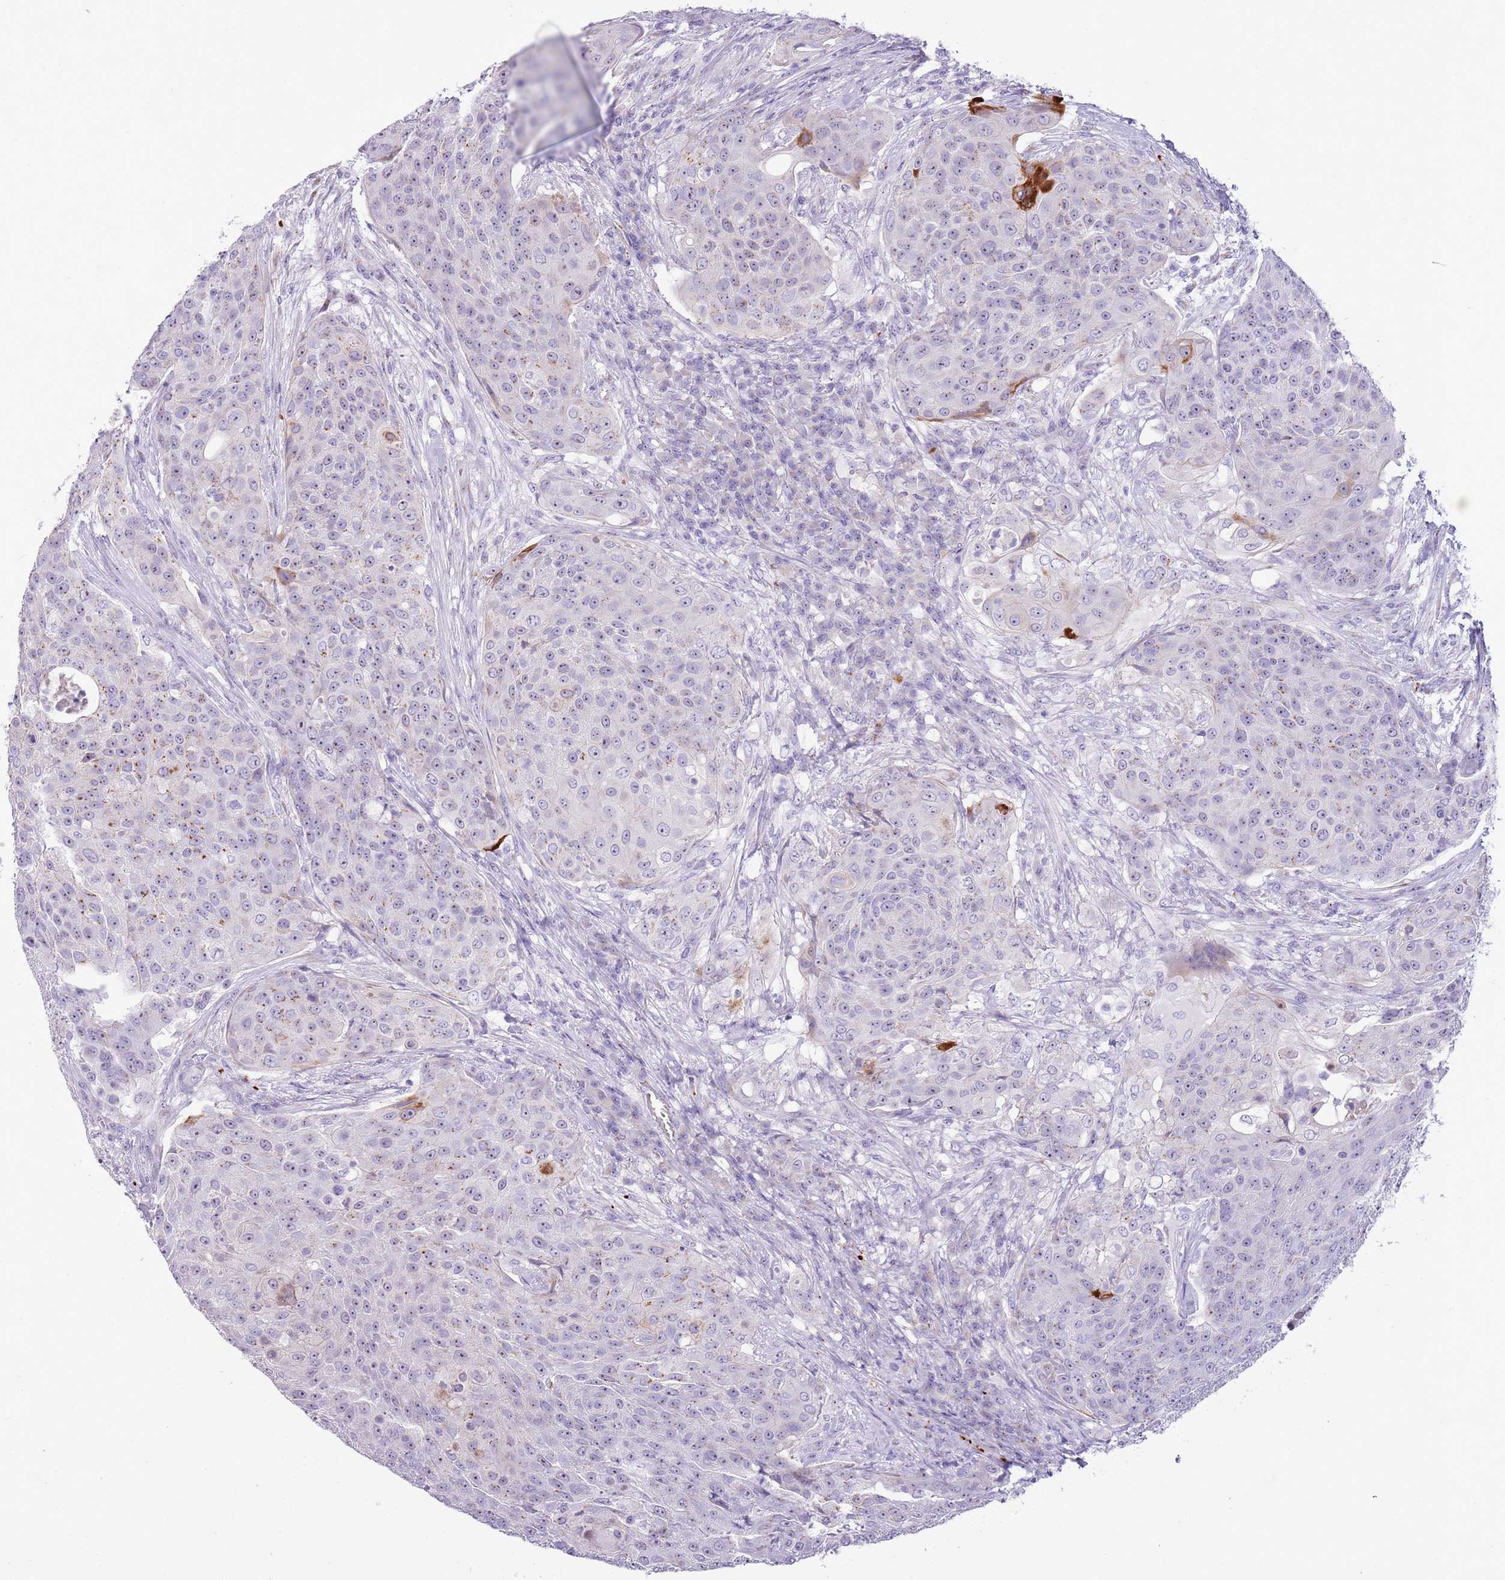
{"staining": {"intensity": "weak", "quantity": "<25%", "location": "nuclear"}, "tissue": "urothelial cancer", "cell_type": "Tumor cells", "image_type": "cancer", "snomed": [{"axis": "morphology", "description": "Urothelial carcinoma, High grade"}, {"axis": "topography", "description": "Urinary bladder"}], "caption": "Urothelial cancer was stained to show a protein in brown. There is no significant expression in tumor cells.", "gene": "NBPF6", "patient": {"sex": "female", "age": 63}}